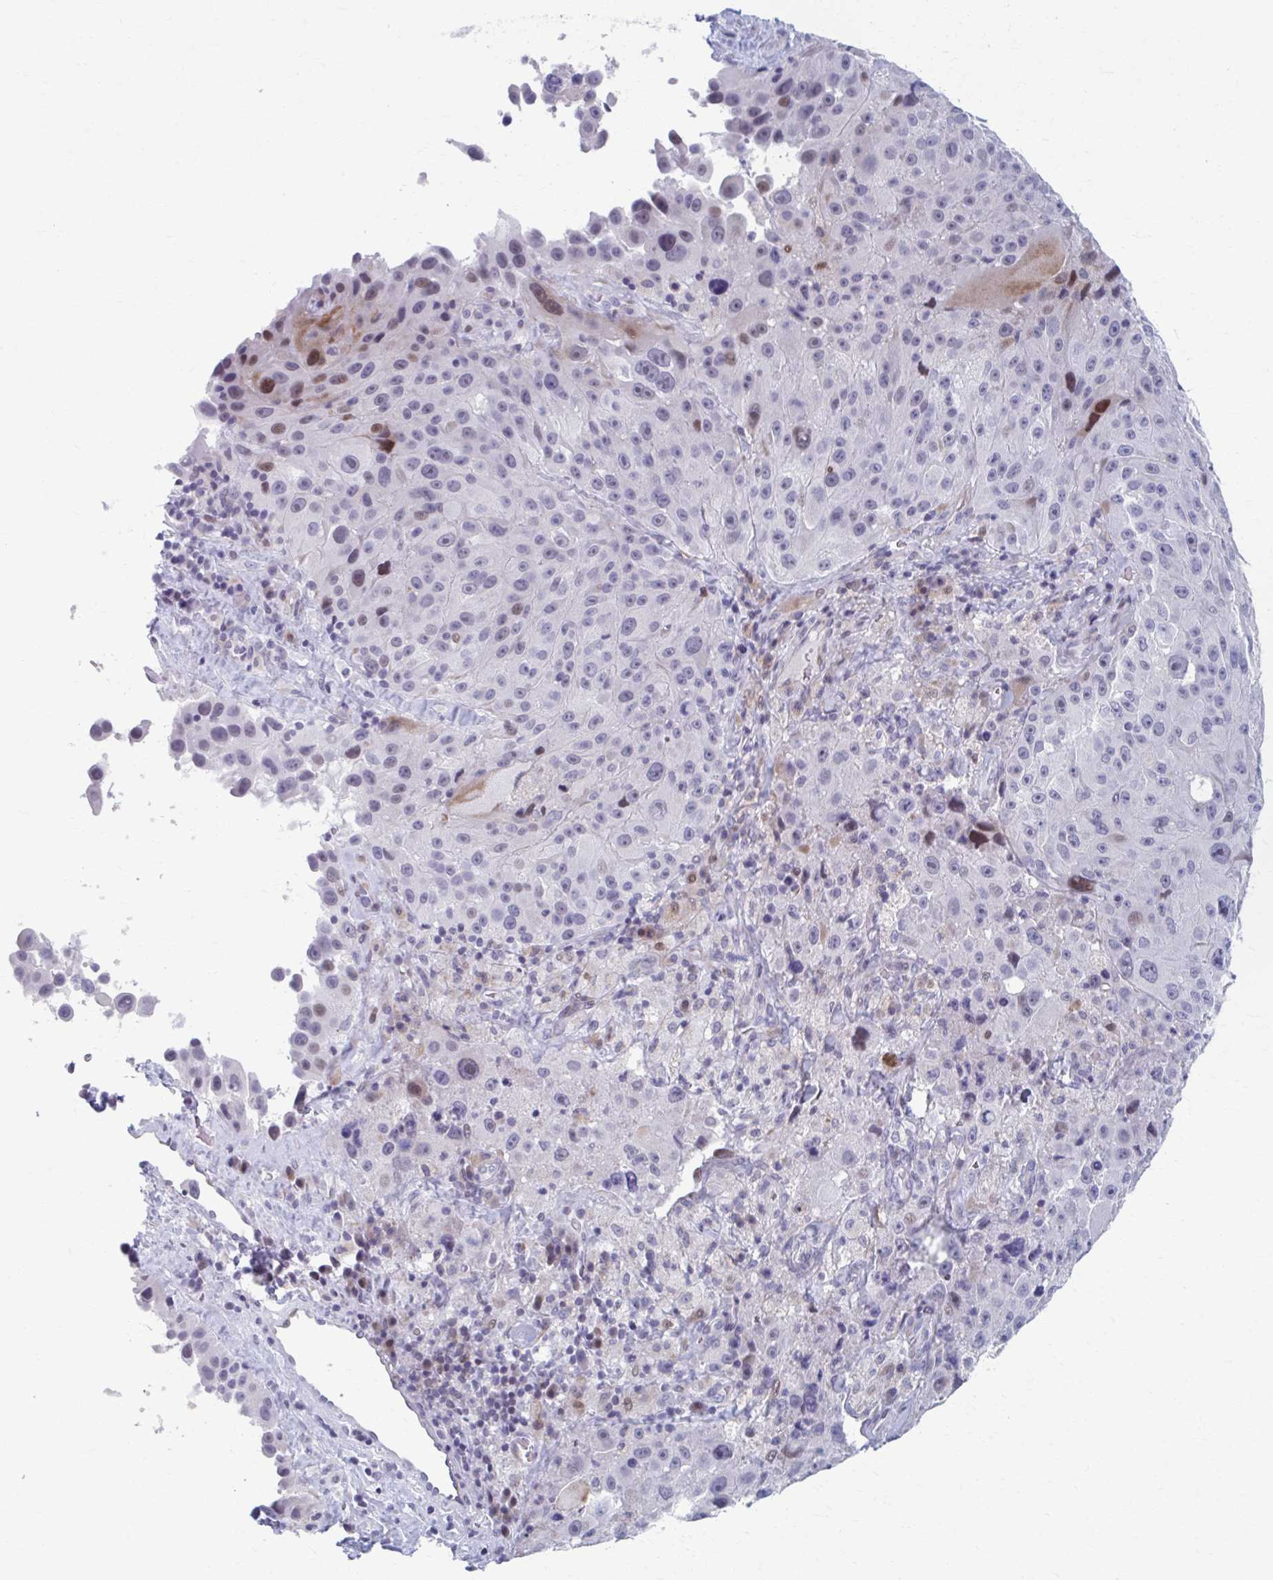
{"staining": {"intensity": "moderate", "quantity": "<25%", "location": "nuclear"}, "tissue": "melanoma", "cell_type": "Tumor cells", "image_type": "cancer", "snomed": [{"axis": "morphology", "description": "Malignant melanoma, Metastatic site"}, {"axis": "topography", "description": "Lymph node"}], "caption": "A high-resolution micrograph shows immunohistochemistry staining of melanoma, which demonstrates moderate nuclear expression in approximately <25% of tumor cells. (DAB IHC, brown staining for protein, blue staining for nuclei).", "gene": "ABHD16B", "patient": {"sex": "male", "age": 62}}